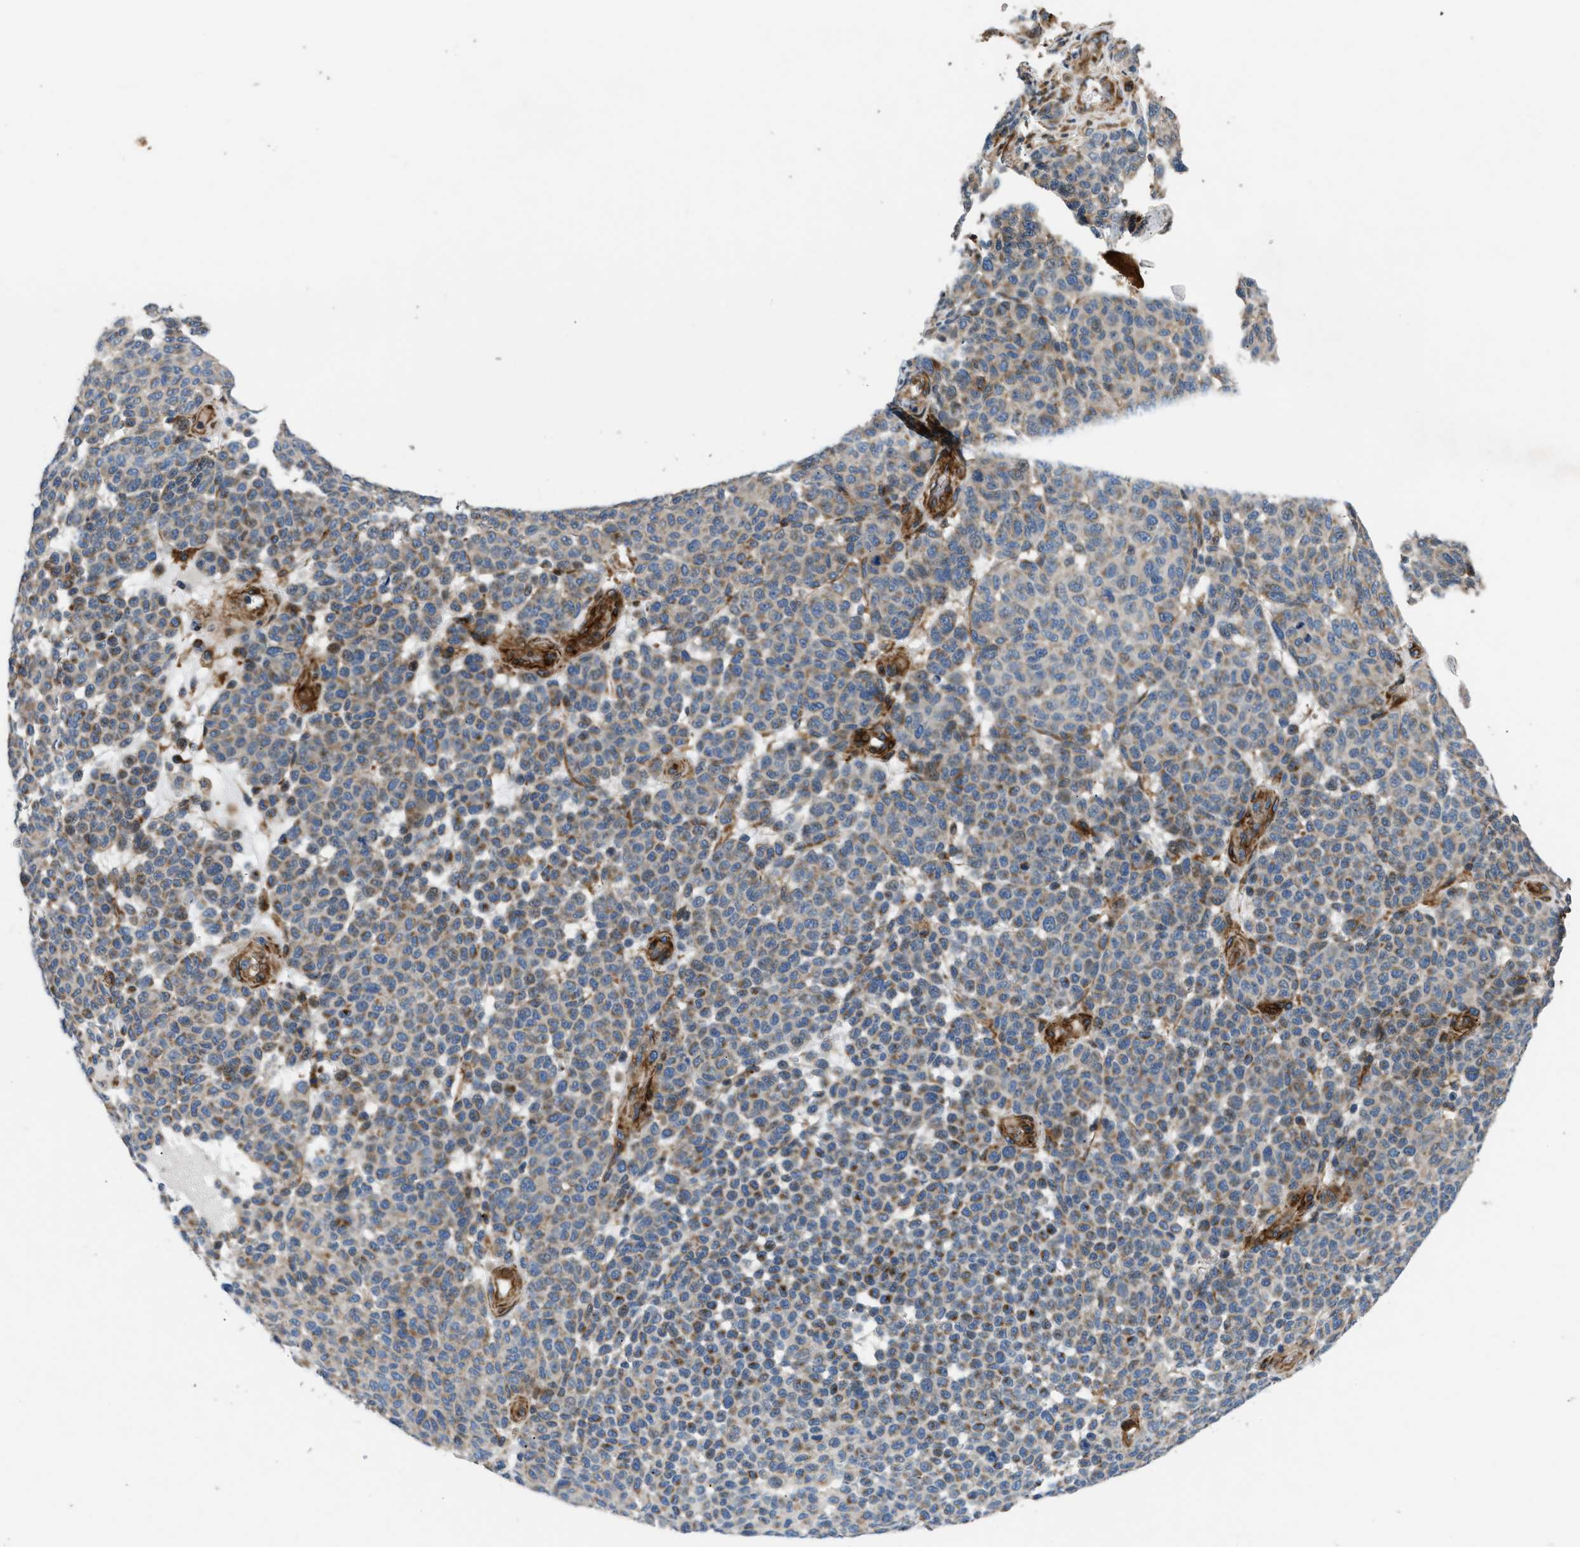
{"staining": {"intensity": "weak", "quantity": "25%-75%", "location": "cytoplasmic/membranous"}, "tissue": "melanoma", "cell_type": "Tumor cells", "image_type": "cancer", "snomed": [{"axis": "morphology", "description": "Malignant melanoma, NOS"}, {"axis": "topography", "description": "Skin"}], "caption": "About 25%-75% of tumor cells in malignant melanoma reveal weak cytoplasmic/membranous protein staining as visualized by brown immunohistochemical staining.", "gene": "DHODH", "patient": {"sex": "male", "age": 59}}